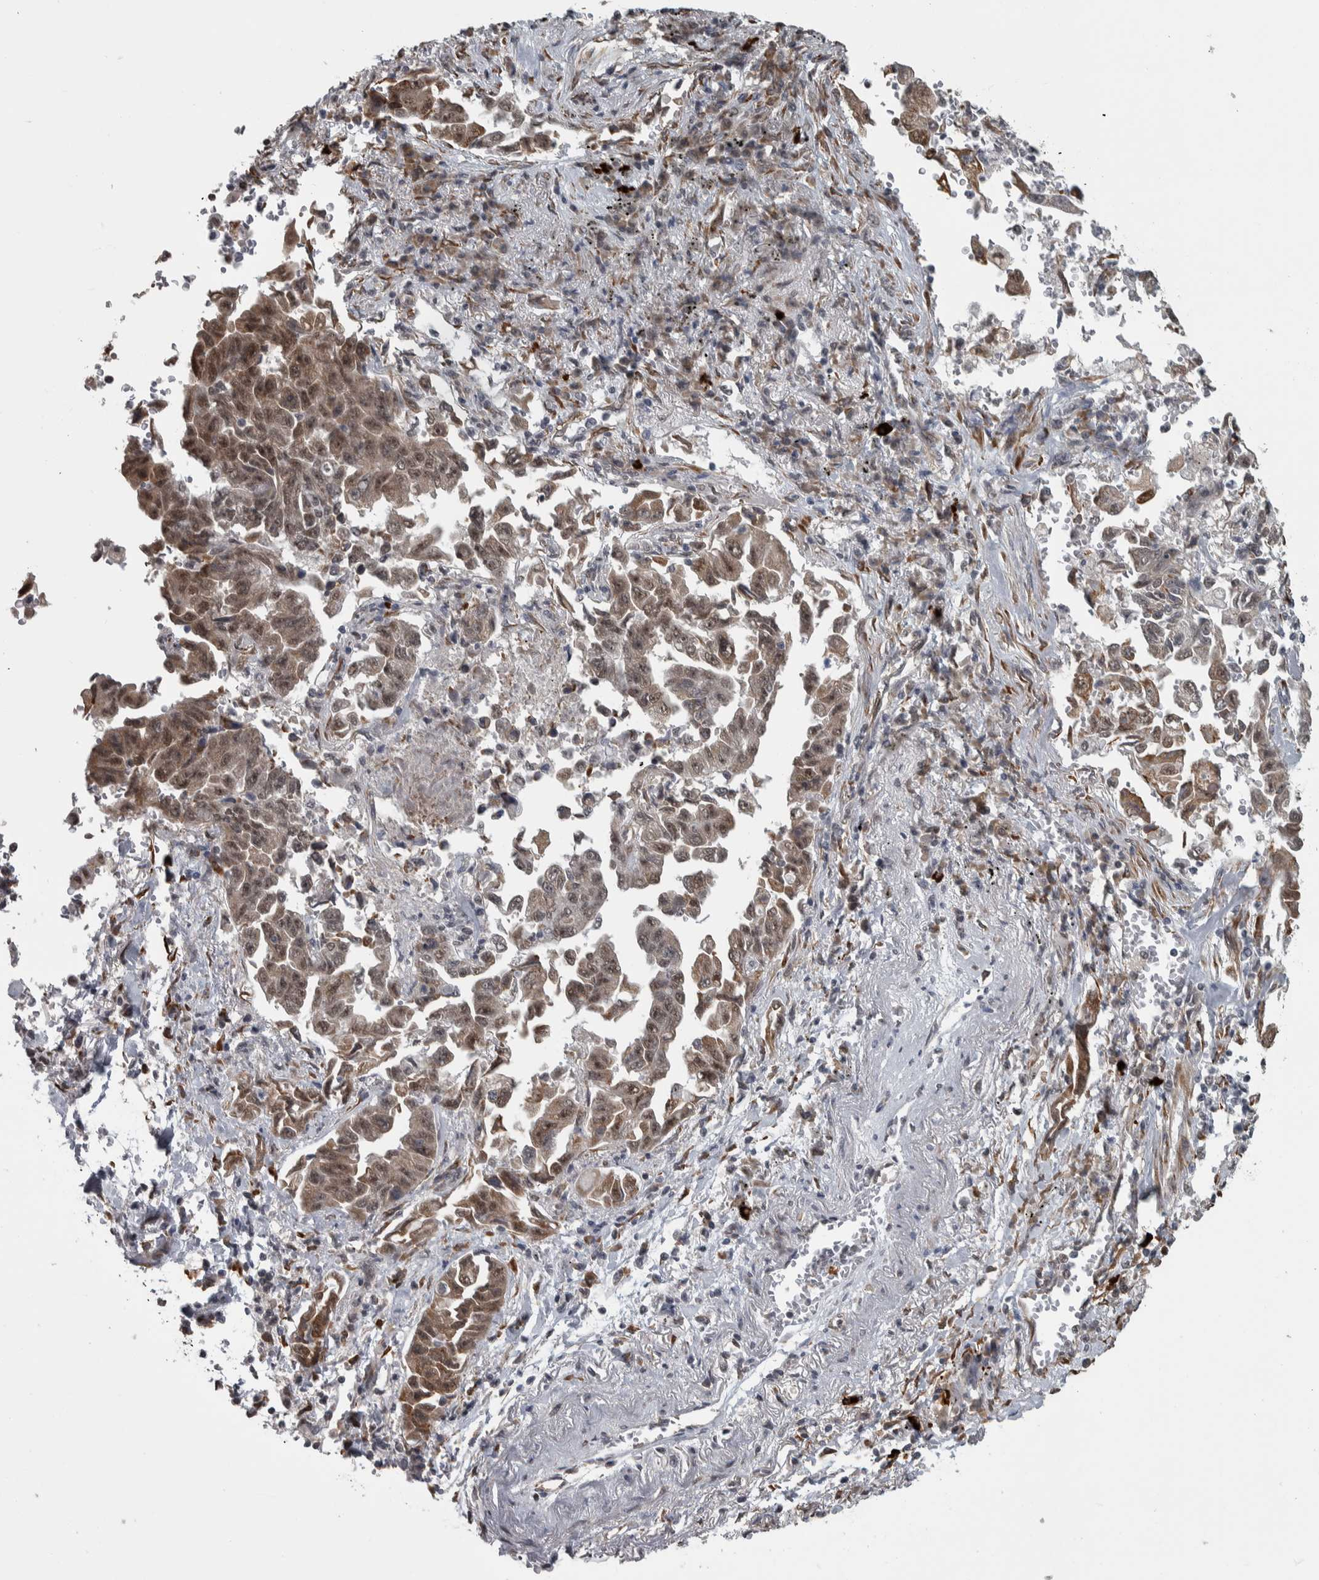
{"staining": {"intensity": "weak", "quantity": ">75%", "location": "cytoplasmic/membranous,nuclear"}, "tissue": "lung cancer", "cell_type": "Tumor cells", "image_type": "cancer", "snomed": [{"axis": "morphology", "description": "Adenocarcinoma, NOS"}, {"axis": "topography", "description": "Lung"}], "caption": "Protein staining of lung cancer tissue shows weak cytoplasmic/membranous and nuclear expression in about >75% of tumor cells.", "gene": "DDX42", "patient": {"sex": "female", "age": 51}}